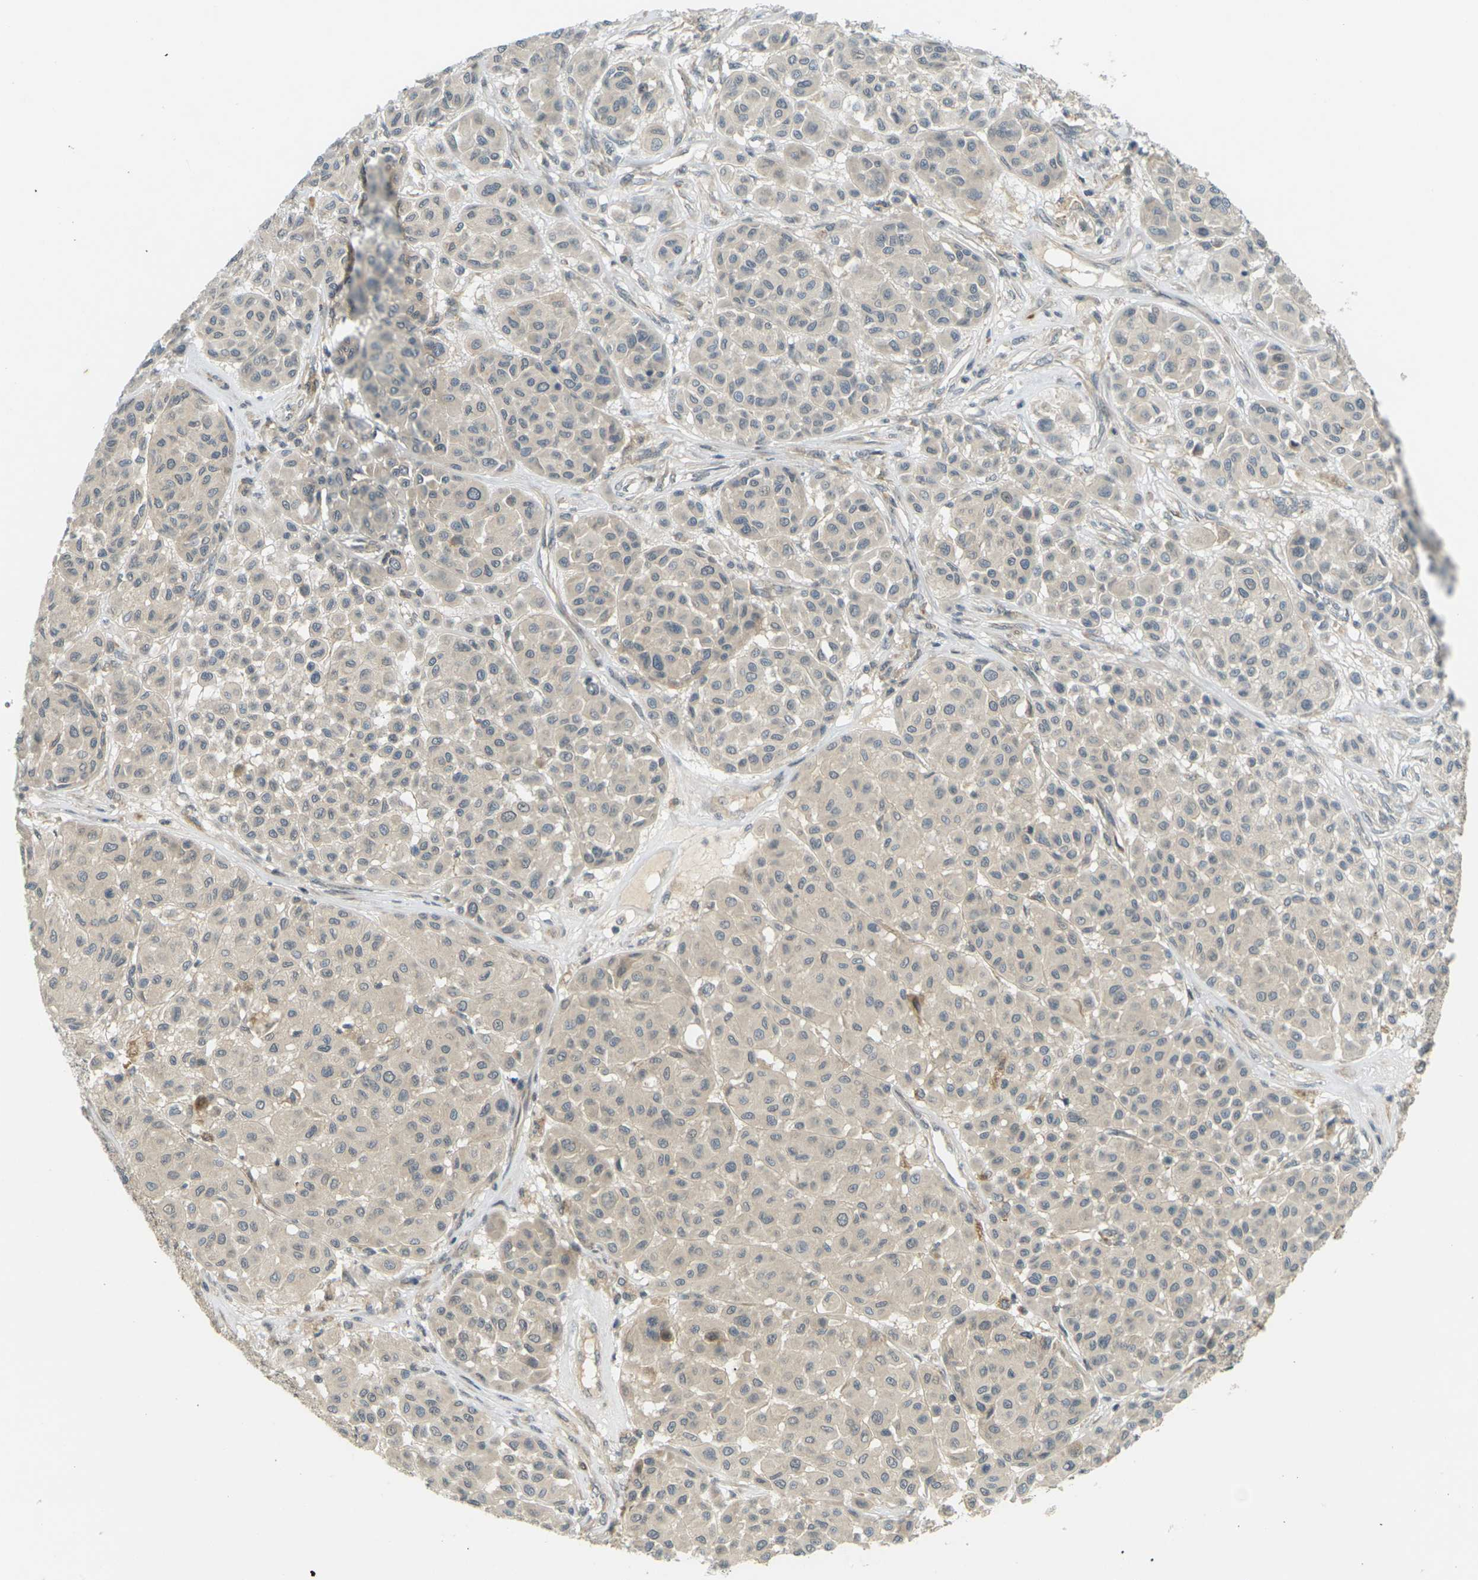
{"staining": {"intensity": "weak", "quantity": ">75%", "location": "cytoplasmic/membranous"}, "tissue": "melanoma", "cell_type": "Tumor cells", "image_type": "cancer", "snomed": [{"axis": "morphology", "description": "Malignant melanoma, Metastatic site"}, {"axis": "topography", "description": "Soft tissue"}], "caption": "Malignant melanoma (metastatic site) stained with a protein marker displays weak staining in tumor cells.", "gene": "SOCS6", "patient": {"sex": "male", "age": 41}}